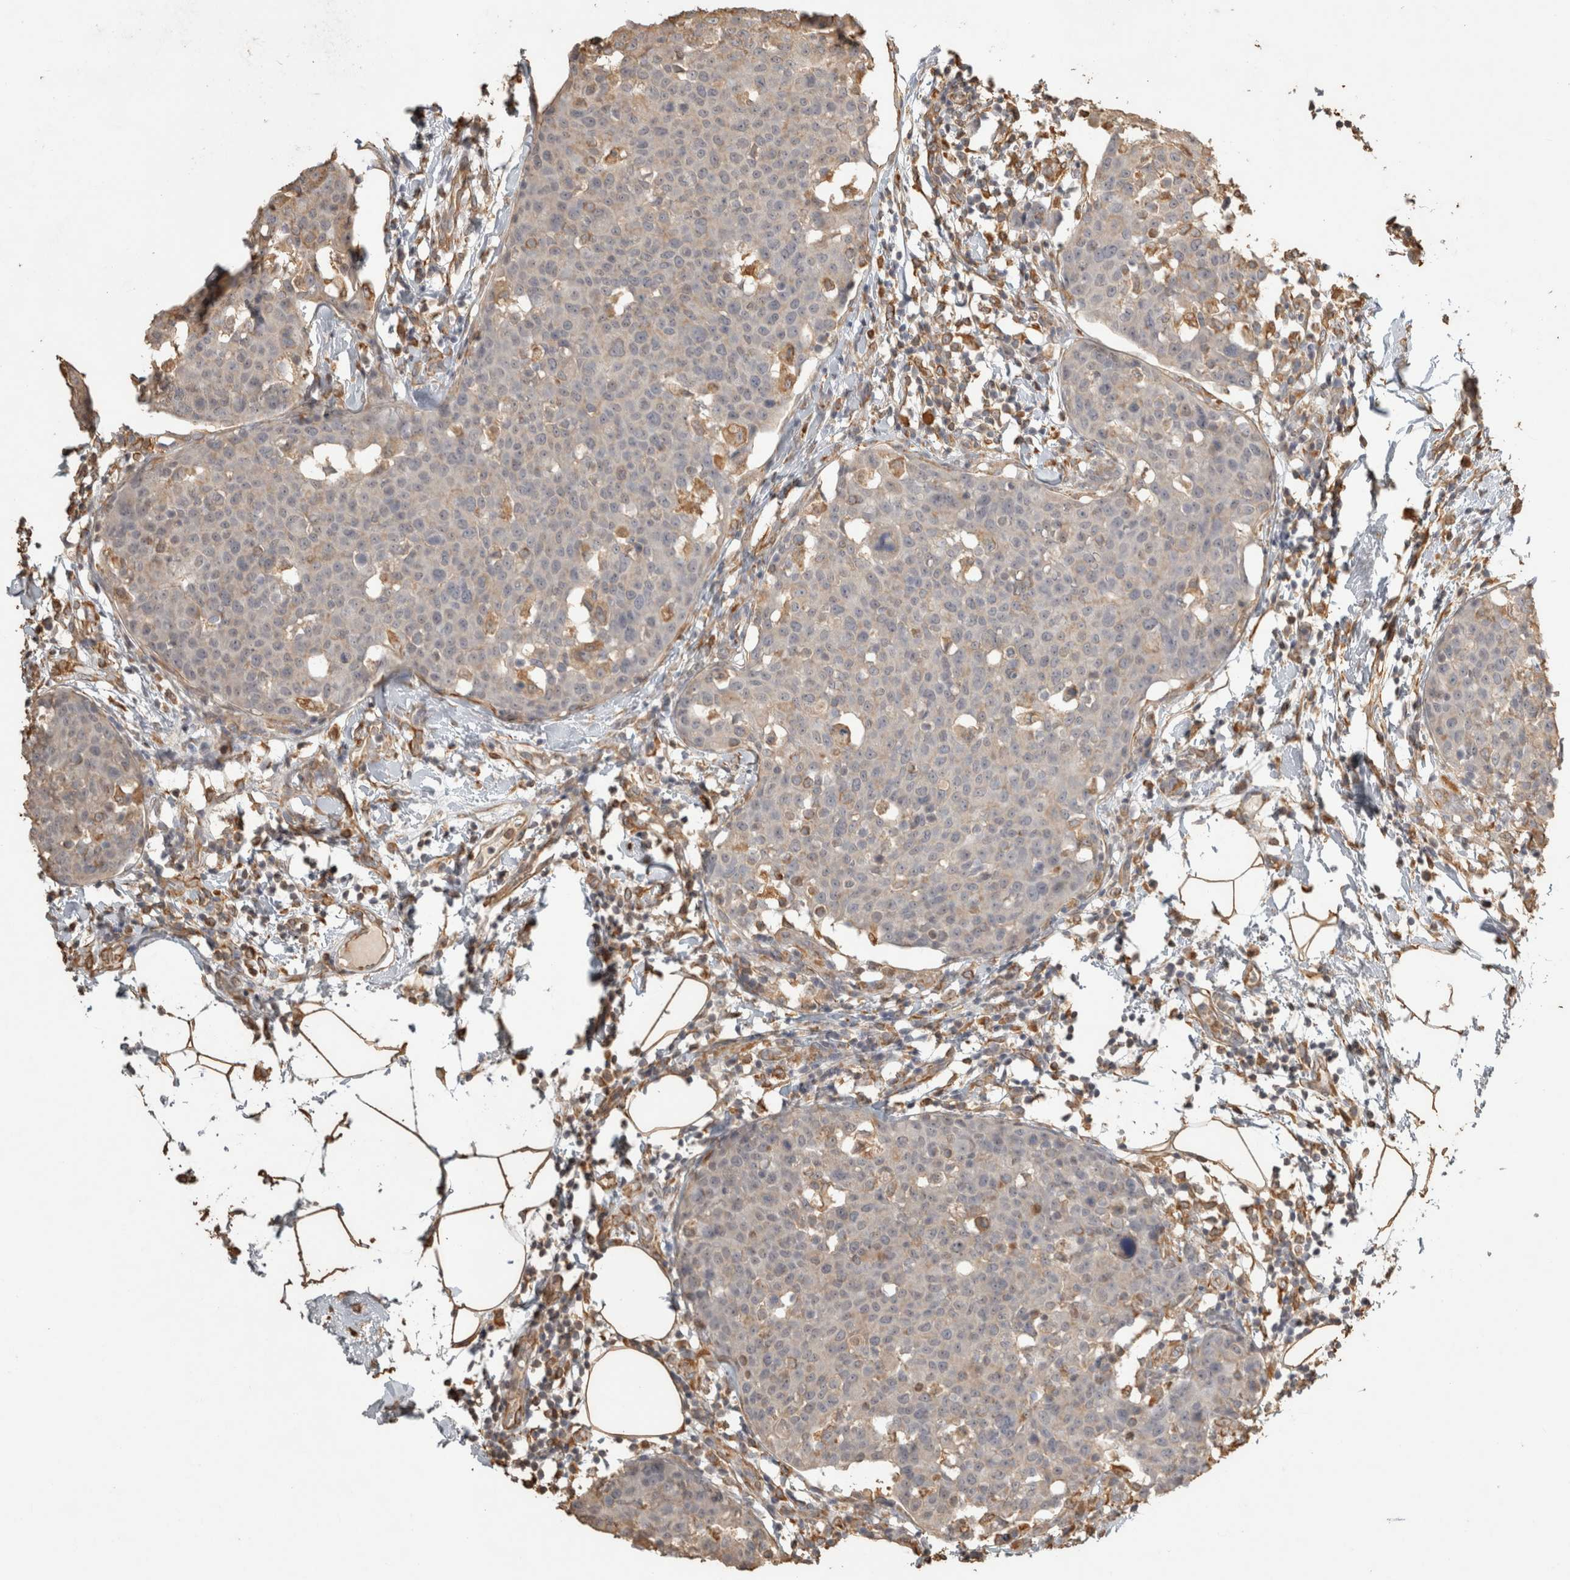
{"staining": {"intensity": "weak", "quantity": "<25%", "location": "cytoplasmic/membranous"}, "tissue": "breast cancer", "cell_type": "Tumor cells", "image_type": "cancer", "snomed": [{"axis": "morphology", "description": "Normal tissue, NOS"}, {"axis": "morphology", "description": "Duct carcinoma"}, {"axis": "topography", "description": "Breast"}], "caption": "The micrograph shows no staining of tumor cells in breast cancer. (Brightfield microscopy of DAB (3,3'-diaminobenzidine) IHC at high magnification).", "gene": "REPS2", "patient": {"sex": "female", "age": 37}}